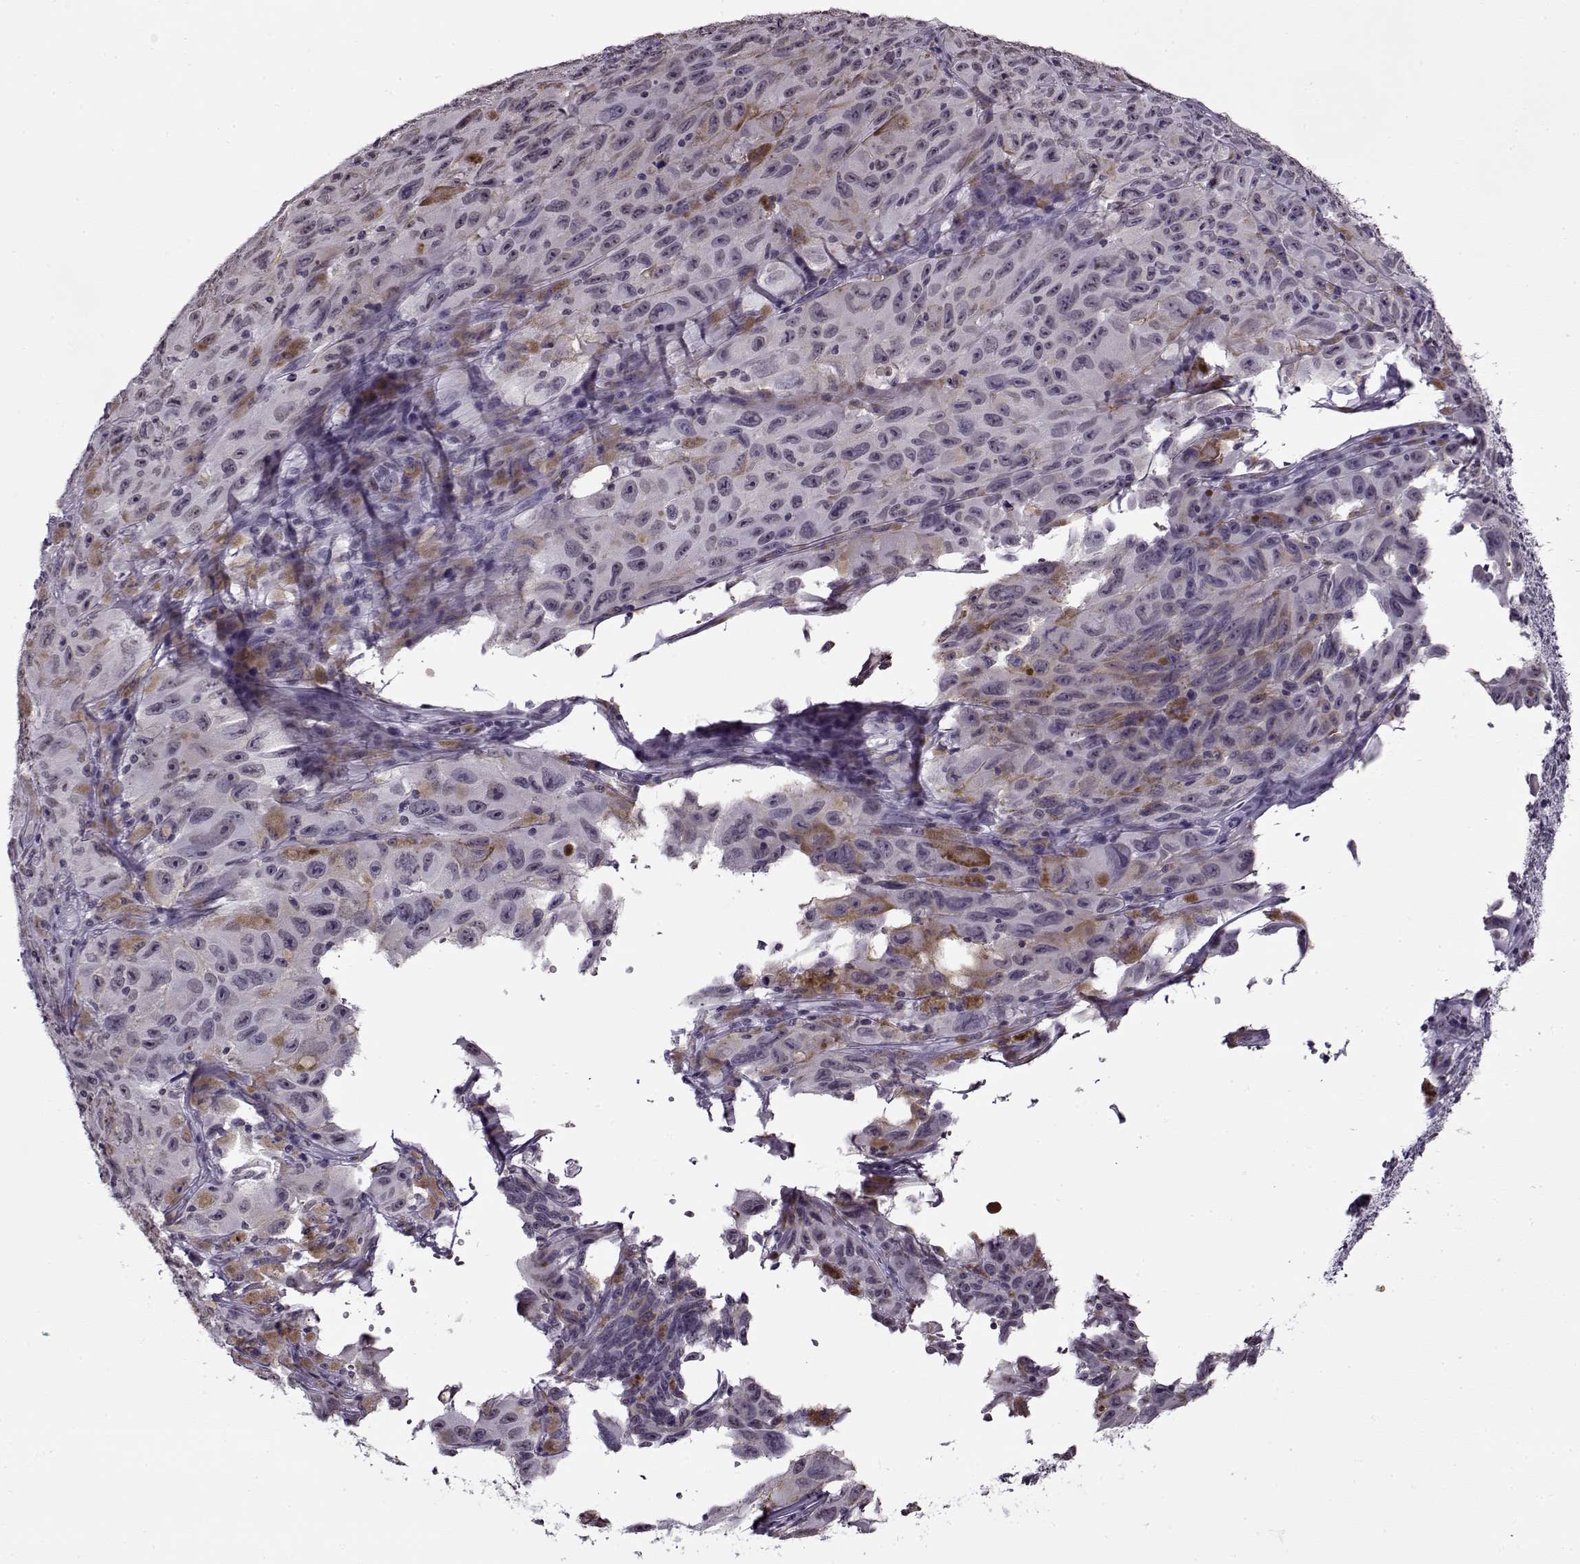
{"staining": {"intensity": "weak", "quantity": "<25%", "location": "cytoplasmic/membranous"}, "tissue": "melanoma", "cell_type": "Tumor cells", "image_type": "cancer", "snomed": [{"axis": "morphology", "description": "Malignant melanoma, NOS"}, {"axis": "topography", "description": "Vulva, labia, clitoris and Bartholin´s gland, NO"}], "caption": "This photomicrograph is of malignant melanoma stained with IHC to label a protein in brown with the nuclei are counter-stained blue. There is no expression in tumor cells. Brightfield microscopy of immunohistochemistry stained with DAB (3,3'-diaminobenzidine) (brown) and hematoxylin (blue), captured at high magnification.", "gene": "PRMT8", "patient": {"sex": "female", "age": 75}}